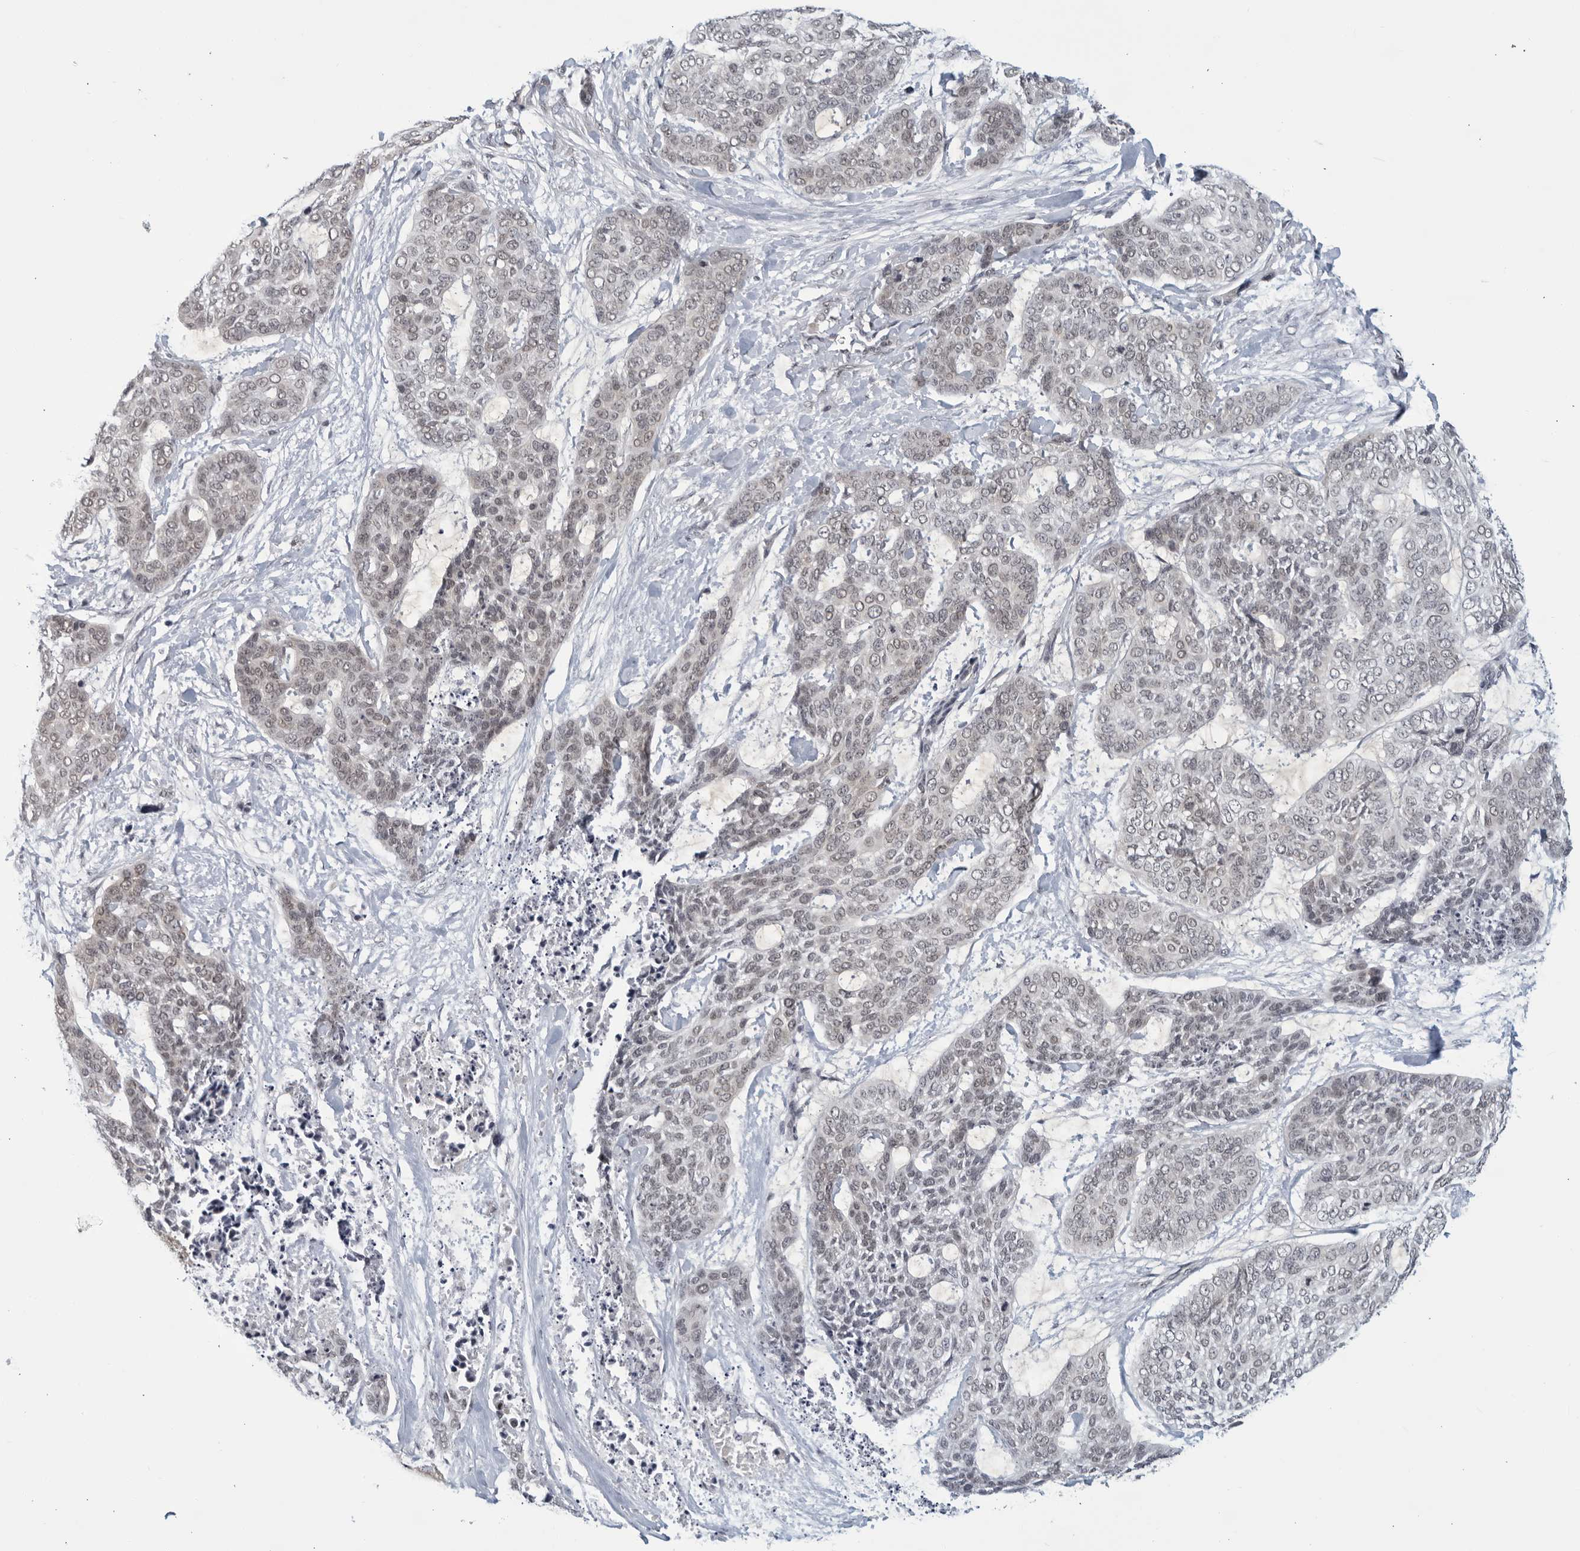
{"staining": {"intensity": "weak", "quantity": "25%-75%", "location": "nuclear"}, "tissue": "skin cancer", "cell_type": "Tumor cells", "image_type": "cancer", "snomed": [{"axis": "morphology", "description": "Basal cell carcinoma"}, {"axis": "topography", "description": "Skin"}], "caption": "Skin cancer tissue displays weak nuclear staining in about 25%-75% of tumor cells, visualized by immunohistochemistry.", "gene": "CC2D1B", "patient": {"sex": "female", "age": 64}}